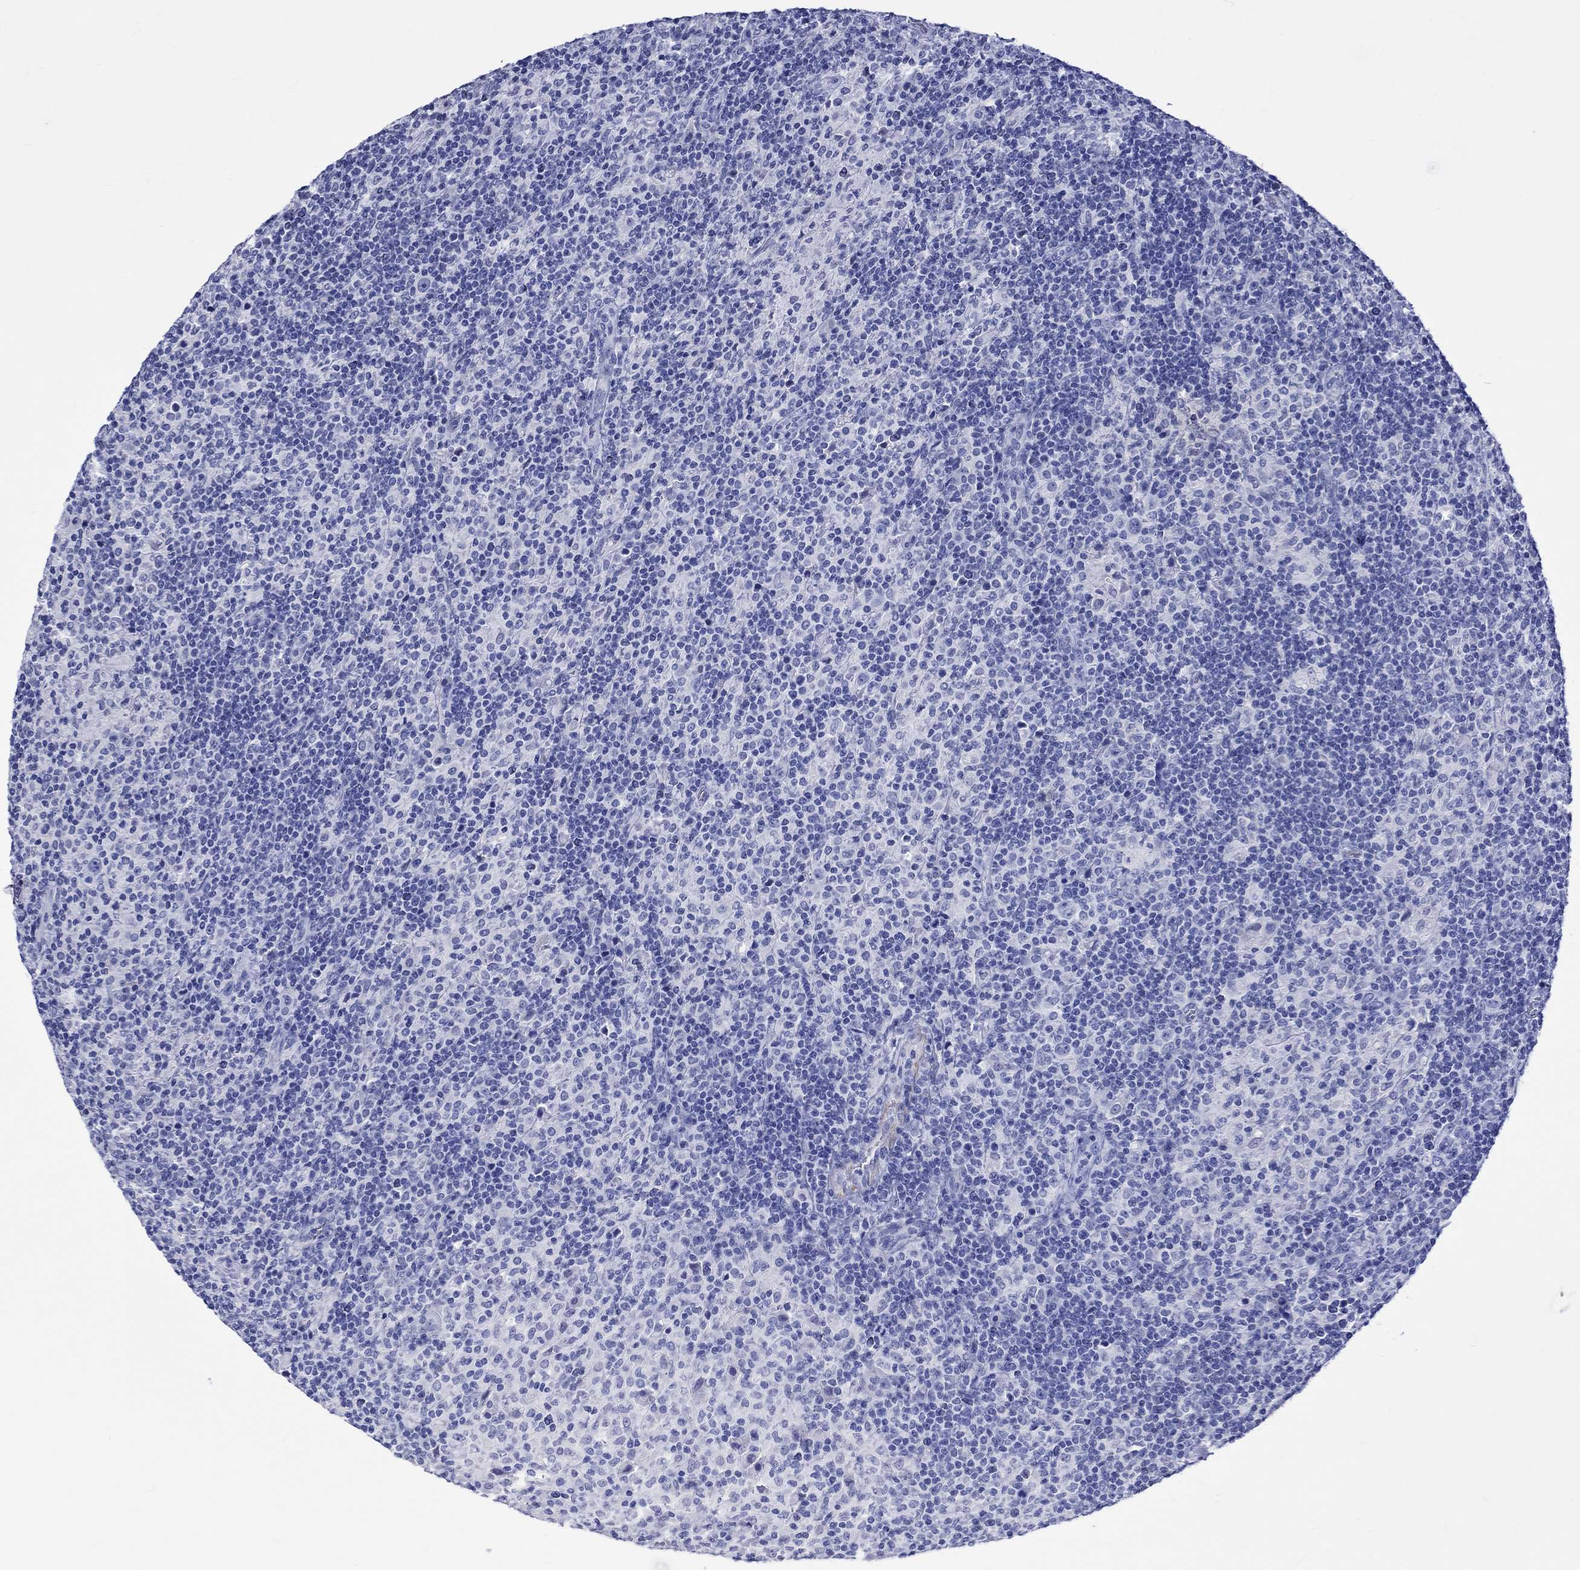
{"staining": {"intensity": "negative", "quantity": "none", "location": "none"}, "tissue": "lymphoma", "cell_type": "Tumor cells", "image_type": "cancer", "snomed": [{"axis": "morphology", "description": "Hodgkin's disease, NOS"}, {"axis": "topography", "description": "Lymph node"}], "caption": "The immunohistochemistry (IHC) photomicrograph has no significant positivity in tumor cells of Hodgkin's disease tissue. (Immunohistochemistry (ihc), brightfield microscopy, high magnification).", "gene": "CRYAB", "patient": {"sex": "male", "age": 70}}